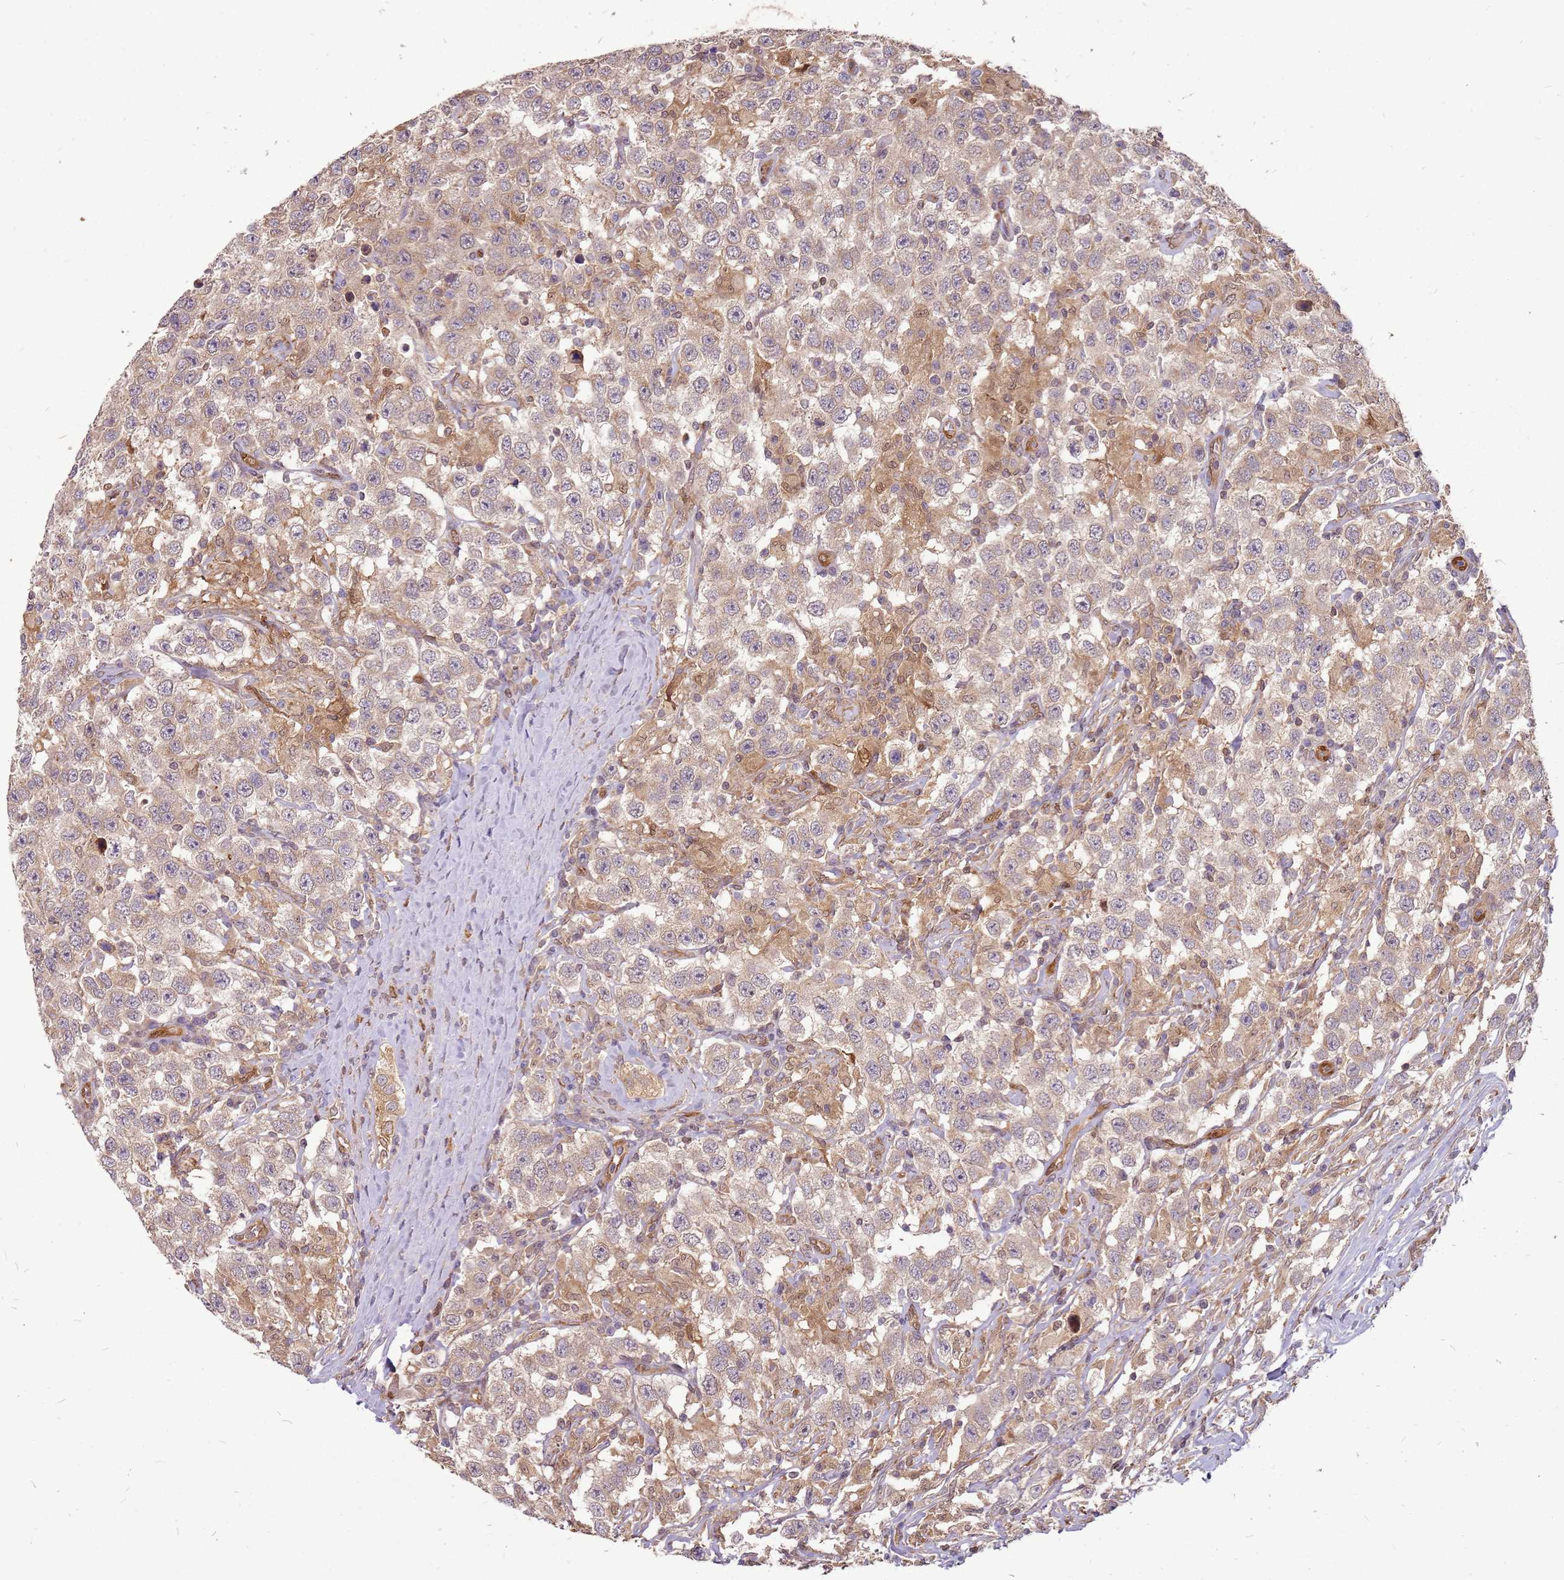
{"staining": {"intensity": "moderate", "quantity": ">75%", "location": "cytoplasmic/membranous"}, "tissue": "testis cancer", "cell_type": "Tumor cells", "image_type": "cancer", "snomed": [{"axis": "morphology", "description": "Seminoma, NOS"}, {"axis": "topography", "description": "Testis"}], "caption": "Testis seminoma stained with immunohistochemistry (IHC) displays moderate cytoplasmic/membranous expression in about >75% of tumor cells. Using DAB (3,3'-diaminobenzidine) (brown) and hematoxylin (blue) stains, captured at high magnification using brightfield microscopy.", "gene": "NUDT14", "patient": {"sex": "male", "age": 41}}